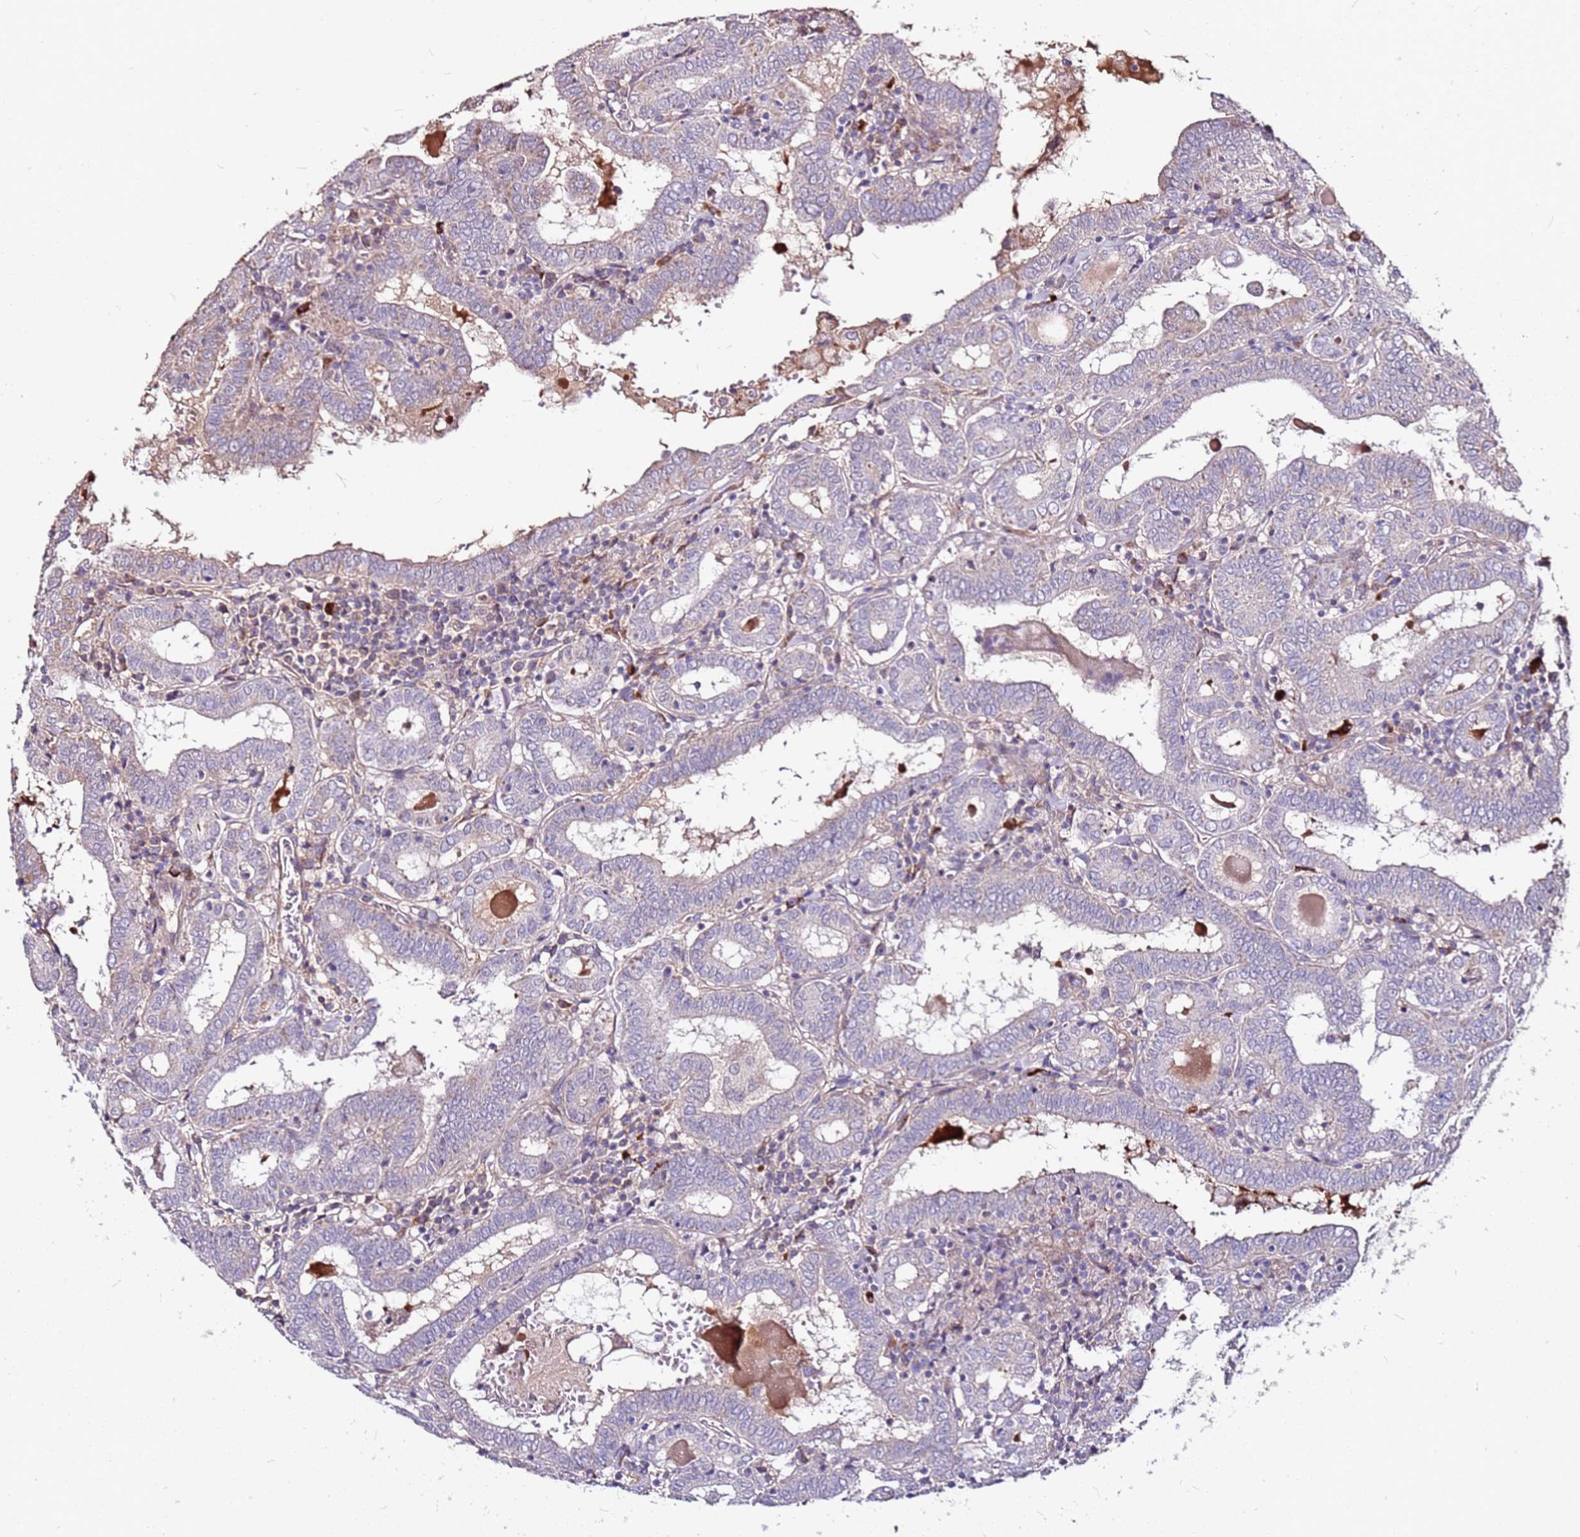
{"staining": {"intensity": "weak", "quantity": "<25%", "location": "cytoplasmic/membranous"}, "tissue": "thyroid cancer", "cell_type": "Tumor cells", "image_type": "cancer", "snomed": [{"axis": "morphology", "description": "Papillary adenocarcinoma, NOS"}, {"axis": "topography", "description": "Thyroid gland"}], "caption": "This micrograph is of thyroid papillary adenocarcinoma stained with IHC to label a protein in brown with the nuclei are counter-stained blue. There is no positivity in tumor cells.", "gene": "DCDC2C", "patient": {"sex": "female", "age": 72}}